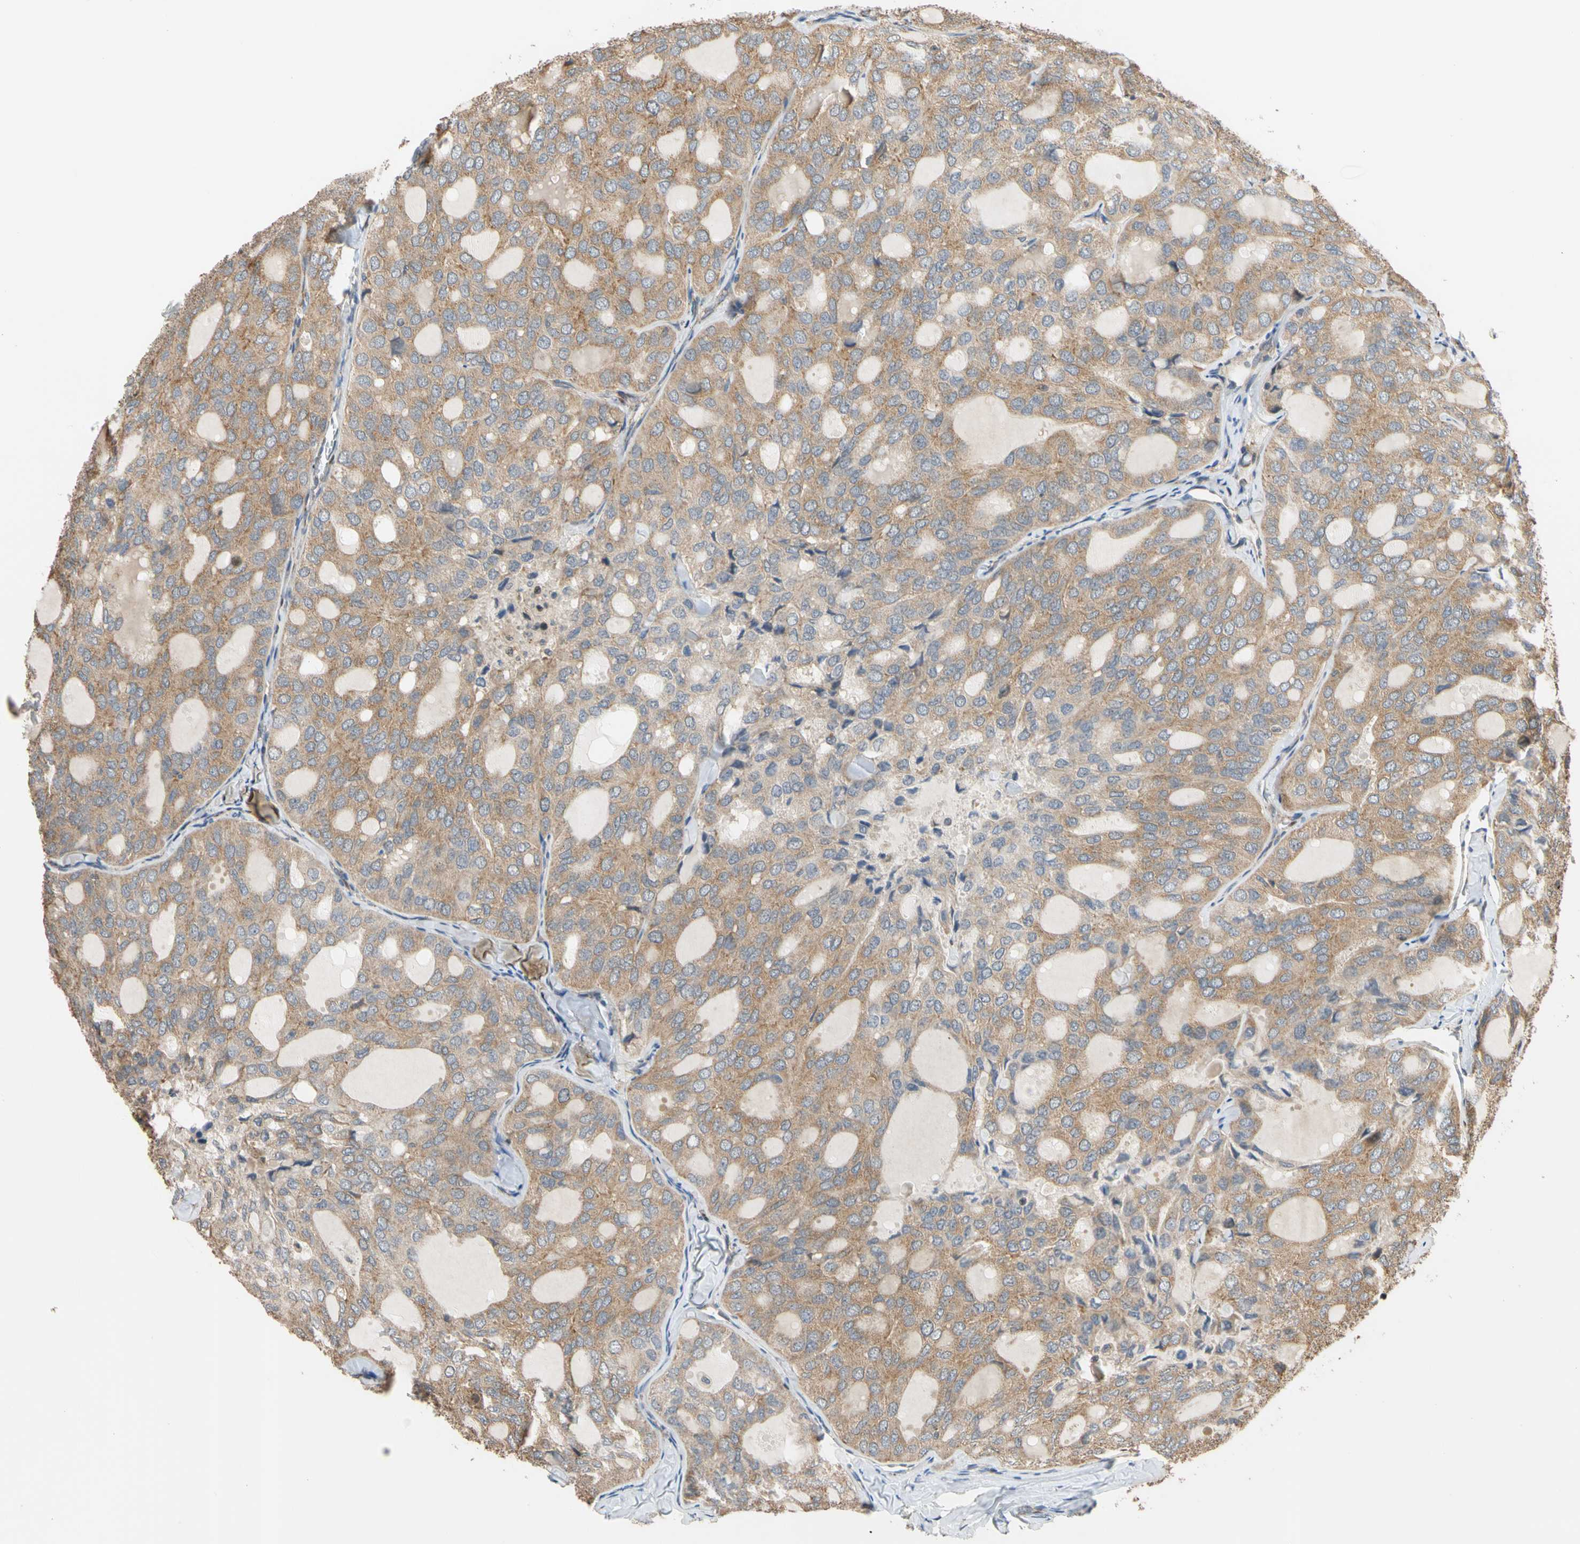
{"staining": {"intensity": "moderate", "quantity": ">75%", "location": "cytoplasmic/membranous"}, "tissue": "thyroid cancer", "cell_type": "Tumor cells", "image_type": "cancer", "snomed": [{"axis": "morphology", "description": "Follicular adenoma carcinoma, NOS"}, {"axis": "topography", "description": "Thyroid gland"}], "caption": "Follicular adenoma carcinoma (thyroid) stained with a brown dye exhibits moderate cytoplasmic/membranous positive positivity in about >75% of tumor cells.", "gene": "IP6K2", "patient": {"sex": "male", "age": 75}}